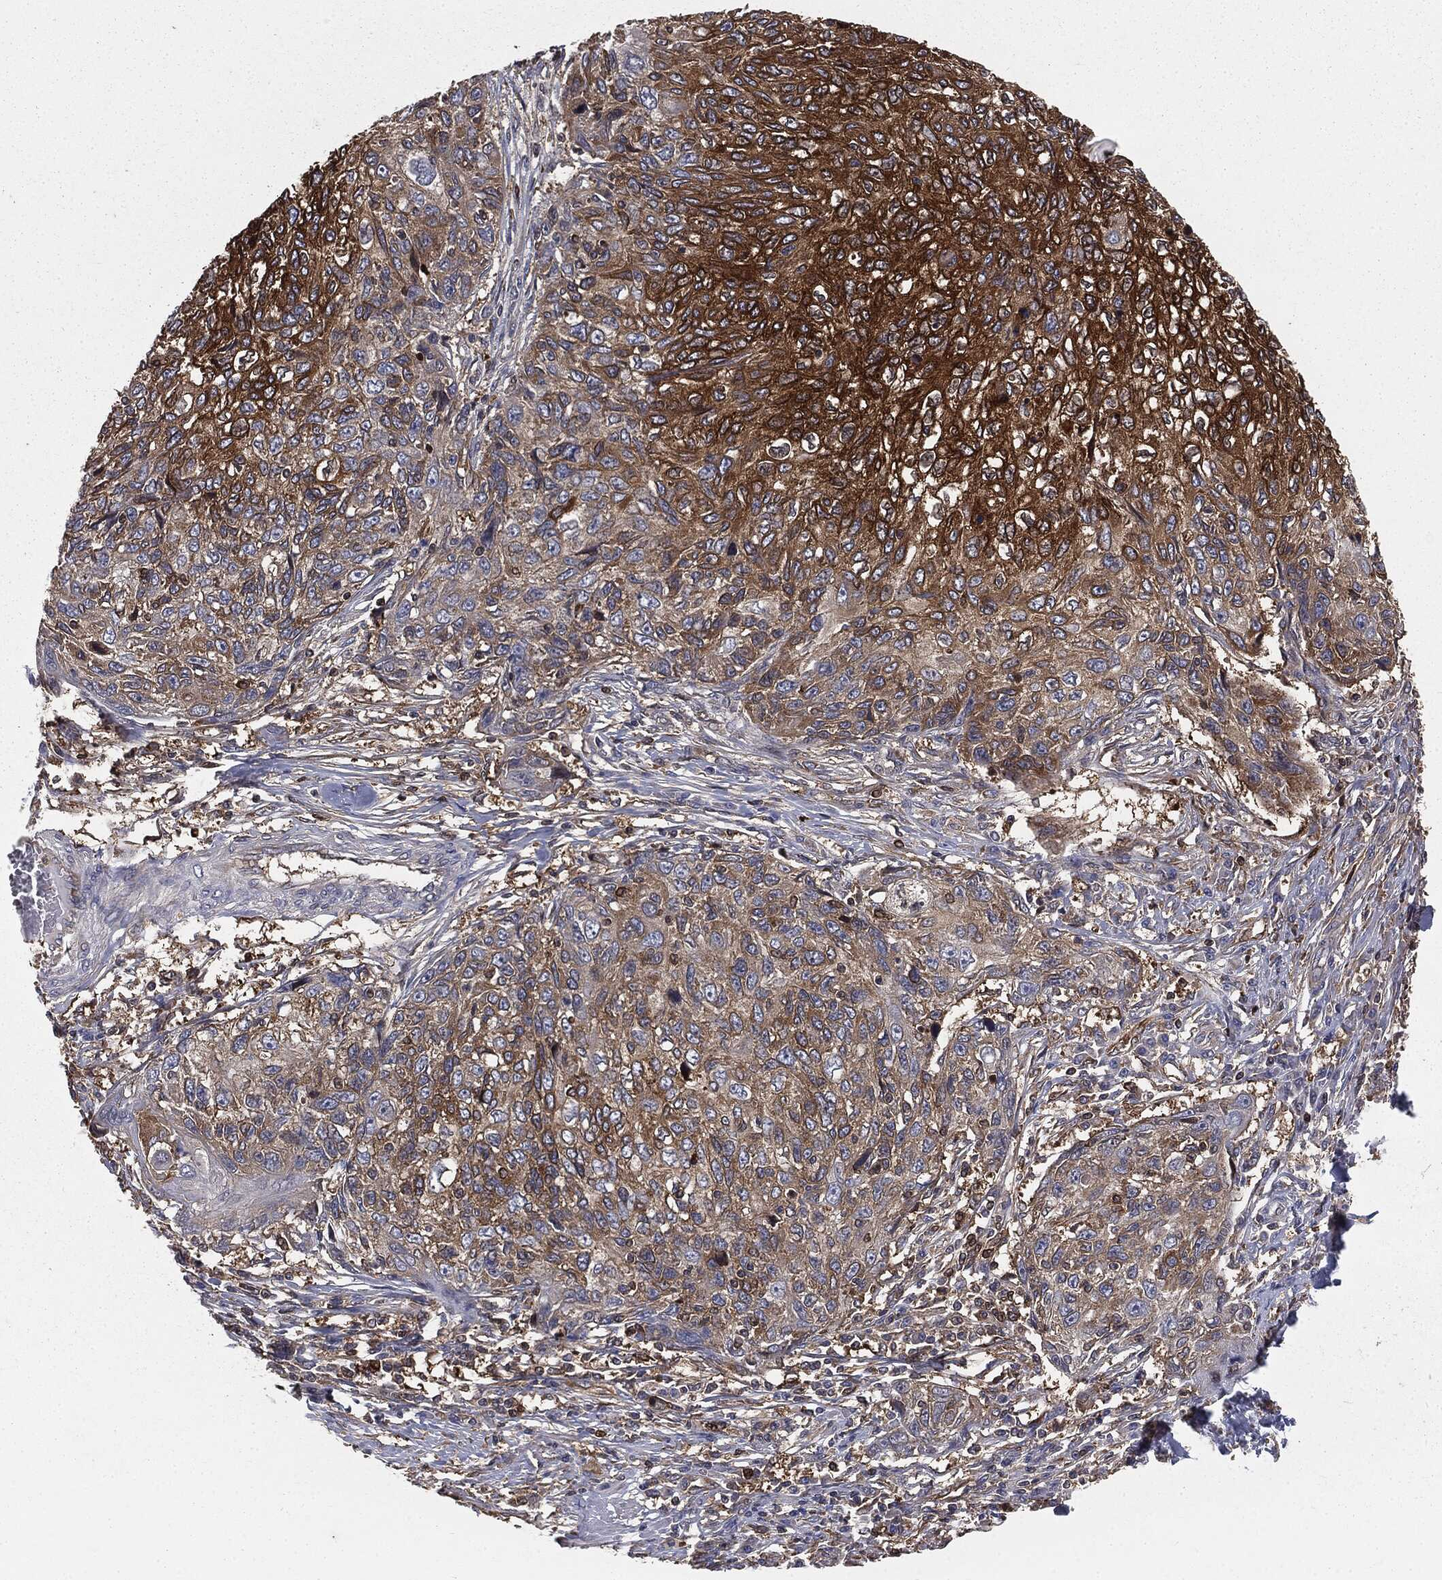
{"staining": {"intensity": "strong", "quantity": "25%-75%", "location": "cytoplasmic/membranous"}, "tissue": "skin cancer", "cell_type": "Tumor cells", "image_type": "cancer", "snomed": [{"axis": "morphology", "description": "Squamous cell carcinoma, NOS"}, {"axis": "topography", "description": "Skin"}], "caption": "This image displays IHC staining of human squamous cell carcinoma (skin), with high strong cytoplasmic/membranous staining in about 25%-75% of tumor cells.", "gene": "GNB5", "patient": {"sex": "male", "age": 92}}